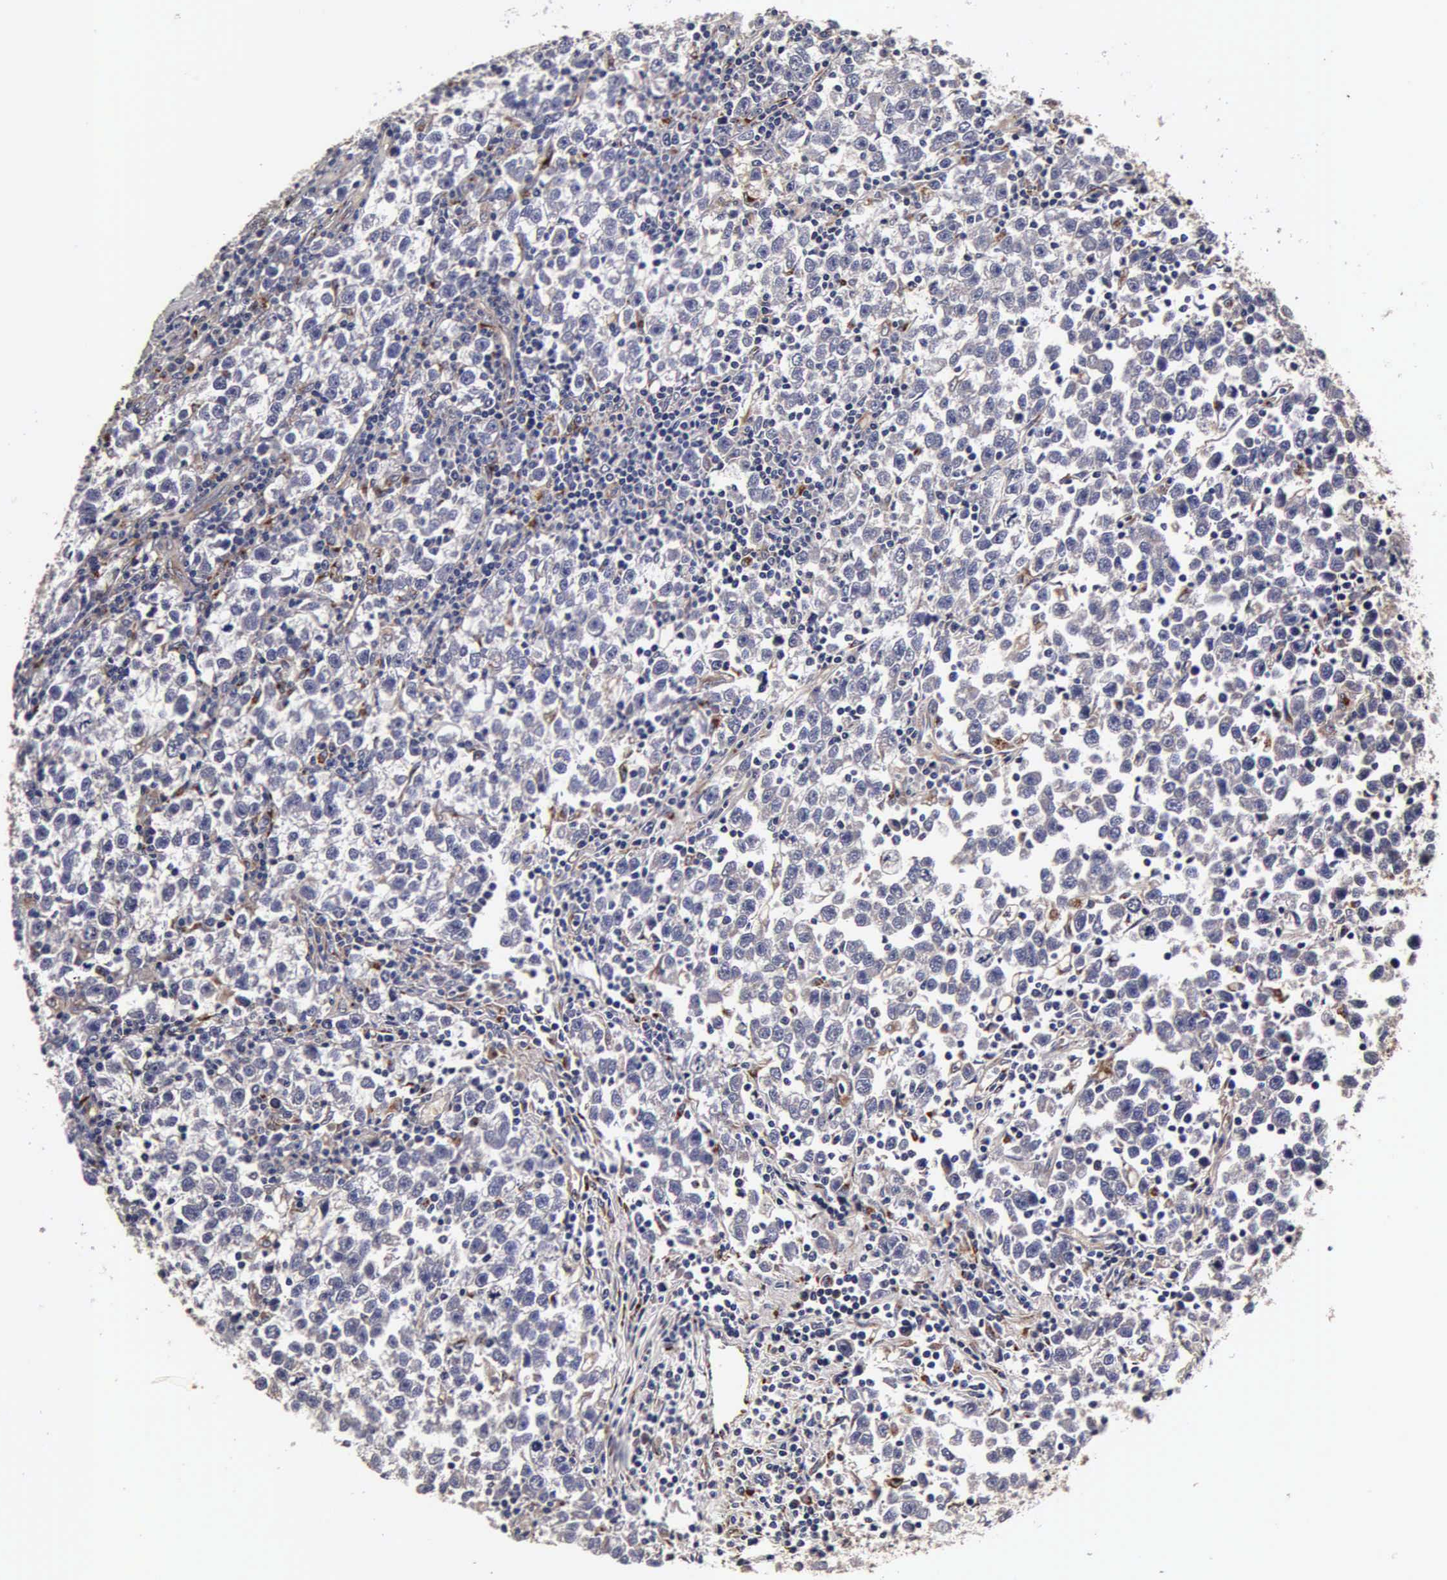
{"staining": {"intensity": "negative", "quantity": "none", "location": "none"}, "tissue": "testis cancer", "cell_type": "Tumor cells", "image_type": "cancer", "snomed": [{"axis": "morphology", "description": "Seminoma, NOS"}, {"axis": "topography", "description": "Testis"}], "caption": "Human seminoma (testis) stained for a protein using immunohistochemistry reveals no expression in tumor cells.", "gene": "CST3", "patient": {"sex": "male", "age": 43}}